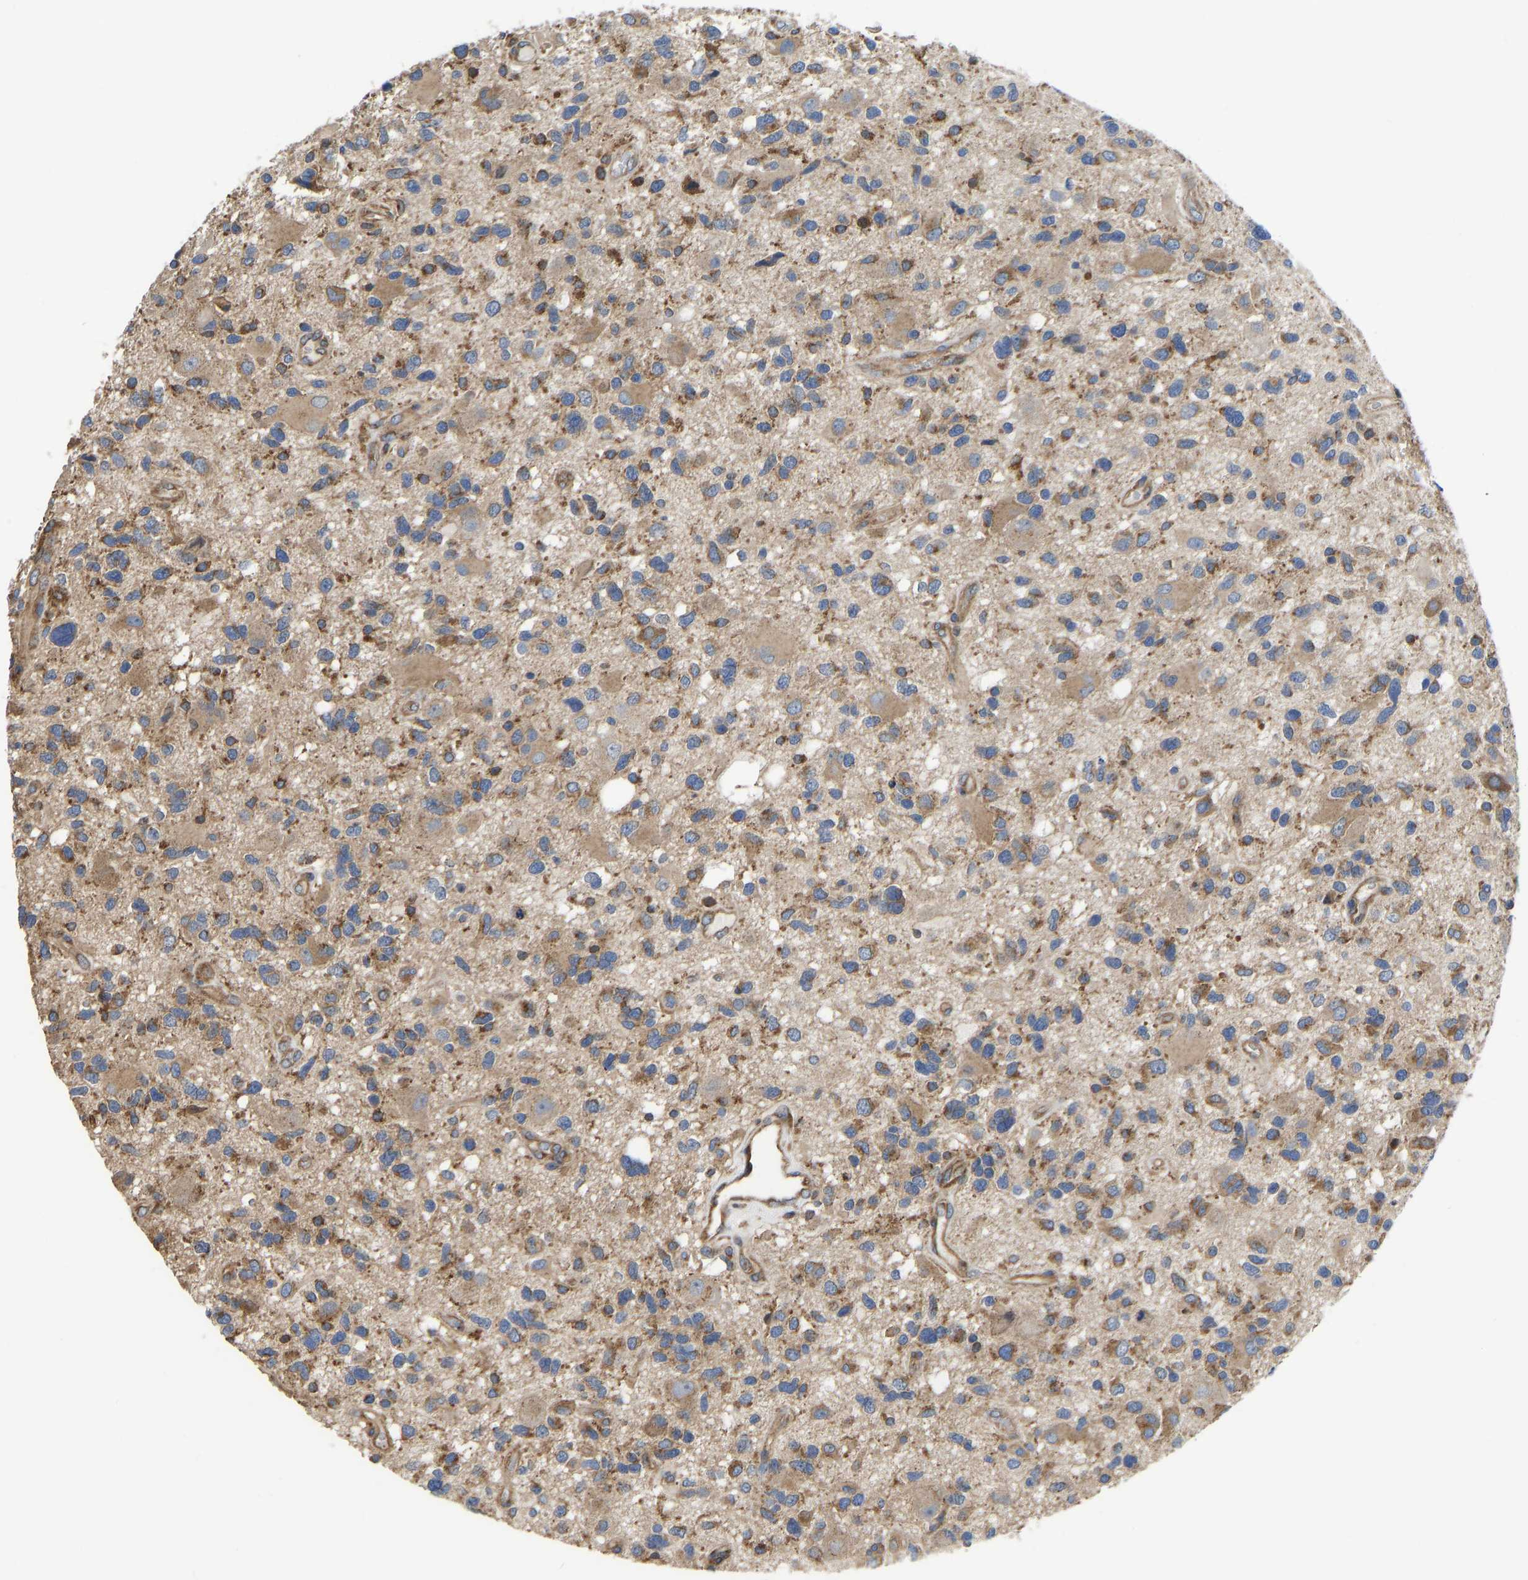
{"staining": {"intensity": "moderate", "quantity": "25%-75%", "location": "cytoplasmic/membranous"}, "tissue": "glioma", "cell_type": "Tumor cells", "image_type": "cancer", "snomed": [{"axis": "morphology", "description": "Glioma, malignant, High grade"}, {"axis": "topography", "description": "Brain"}], "caption": "IHC image of malignant glioma (high-grade) stained for a protein (brown), which reveals medium levels of moderate cytoplasmic/membranous positivity in about 25%-75% of tumor cells.", "gene": "FLNB", "patient": {"sex": "male", "age": 33}}